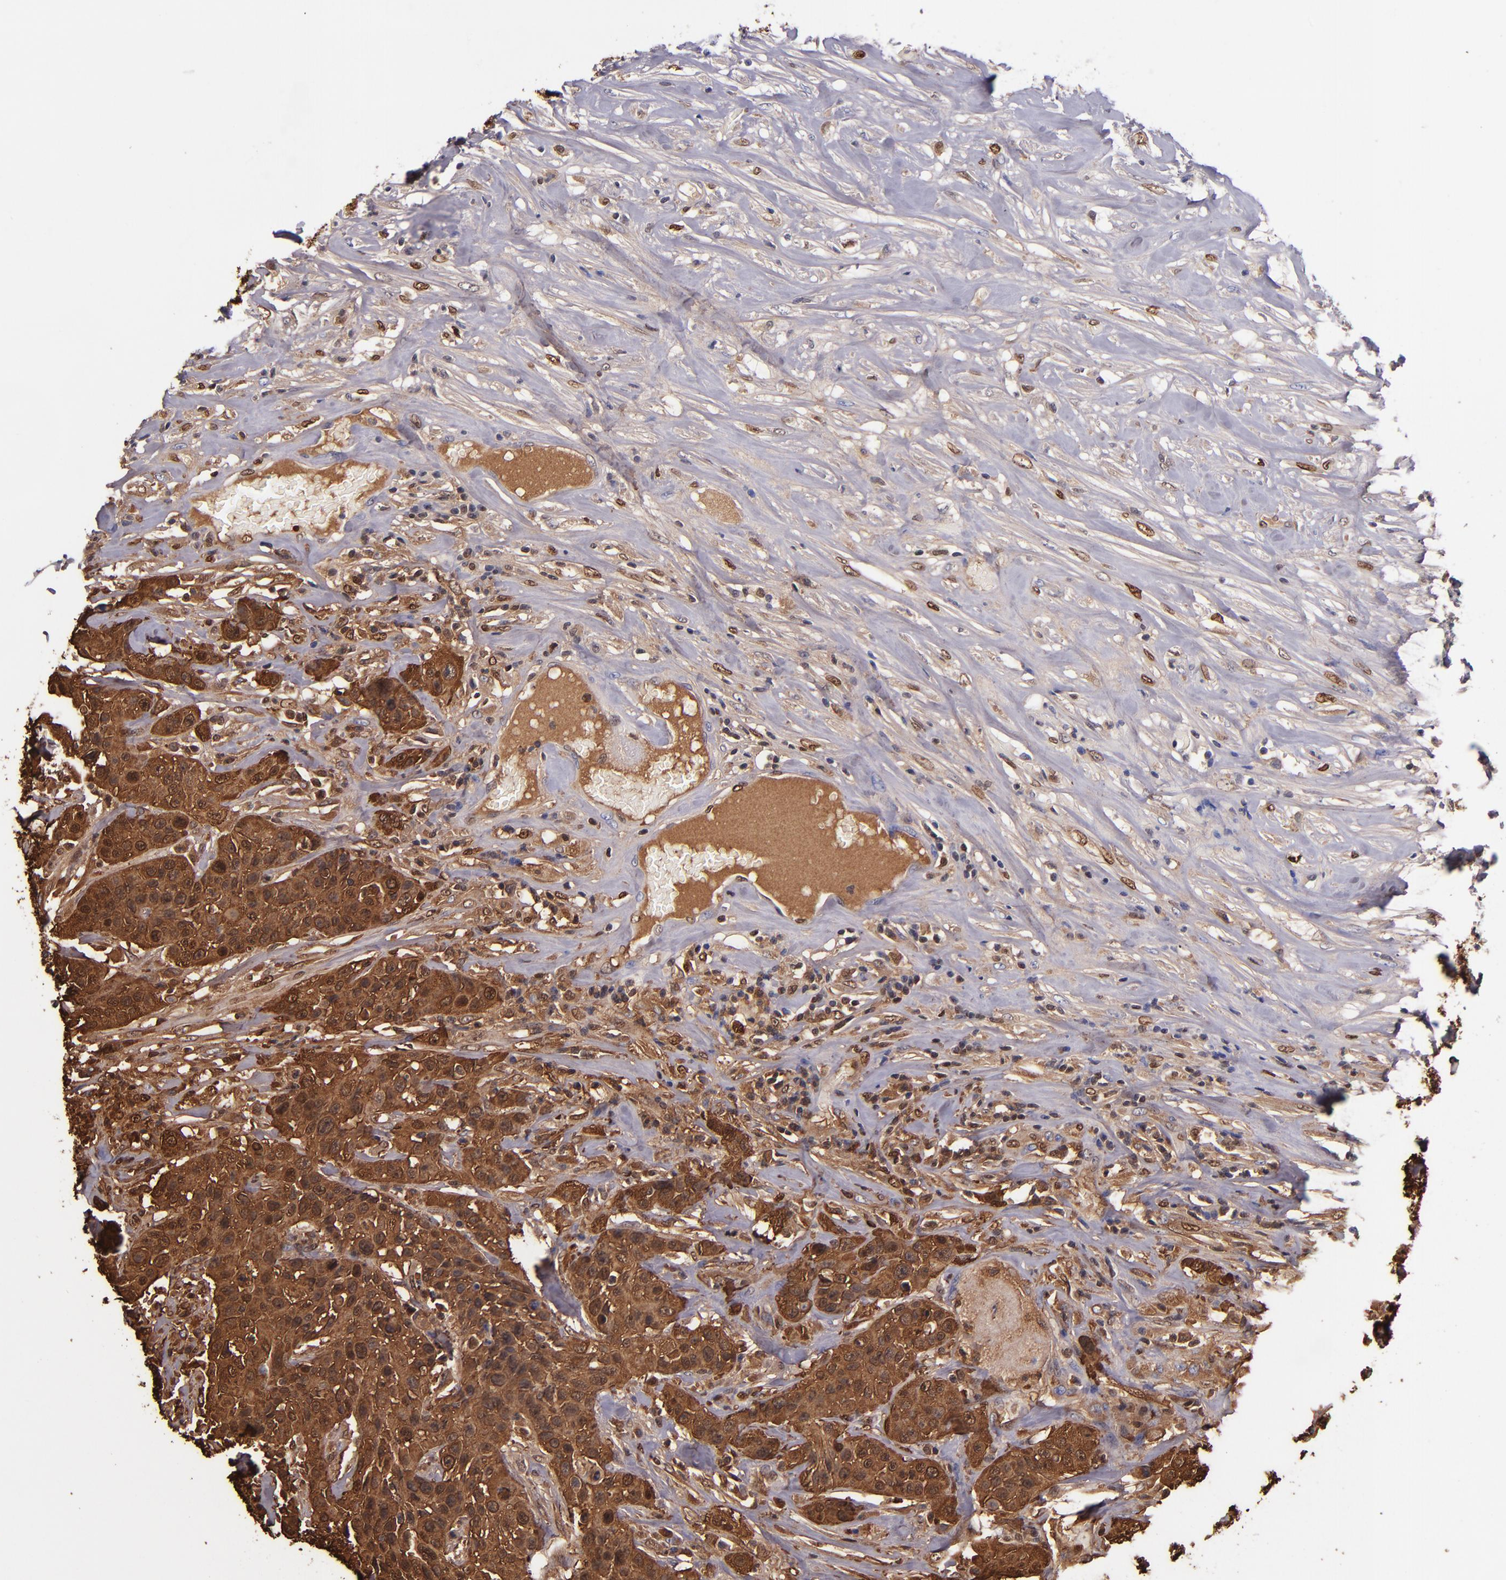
{"staining": {"intensity": "strong", "quantity": ">75%", "location": "cytoplasmic/membranous"}, "tissue": "urothelial cancer", "cell_type": "Tumor cells", "image_type": "cancer", "snomed": [{"axis": "morphology", "description": "Urothelial carcinoma, High grade"}, {"axis": "topography", "description": "Urinary bladder"}], "caption": "Human urothelial cancer stained for a protein (brown) displays strong cytoplasmic/membranous positive expression in about >75% of tumor cells.", "gene": "IVL", "patient": {"sex": "male", "age": 74}}